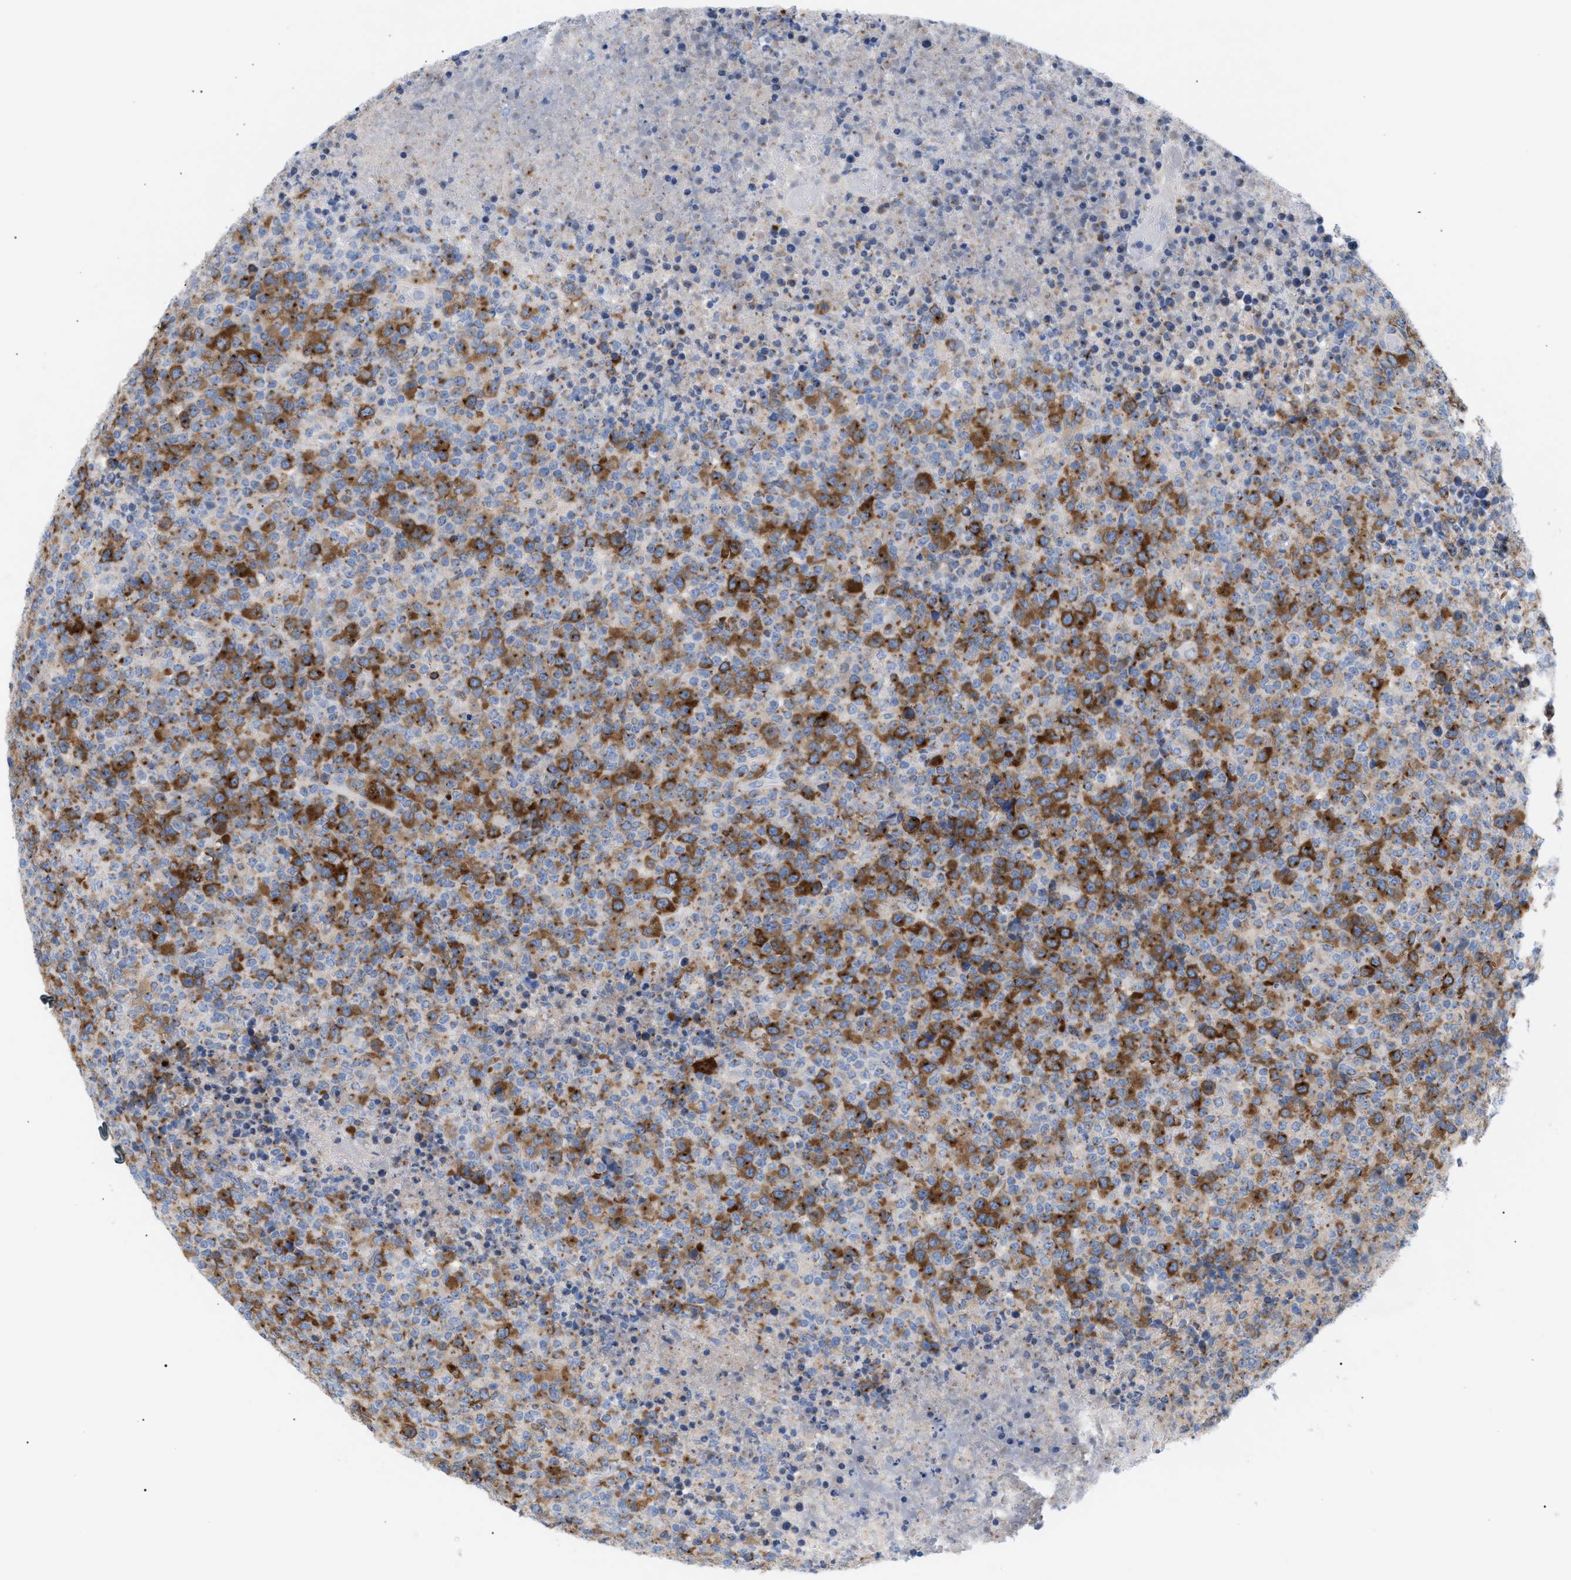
{"staining": {"intensity": "strong", "quantity": "25%-75%", "location": "cytoplasmic/membranous"}, "tissue": "lymphoma", "cell_type": "Tumor cells", "image_type": "cancer", "snomed": [{"axis": "morphology", "description": "Malignant lymphoma, non-Hodgkin's type, High grade"}, {"axis": "topography", "description": "Lymph node"}], "caption": "This image displays high-grade malignant lymphoma, non-Hodgkin's type stained with immunohistochemistry (IHC) to label a protein in brown. The cytoplasmic/membranous of tumor cells show strong positivity for the protein. Nuclei are counter-stained blue.", "gene": "TACC3", "patient": {"sex": "male", "age": 13}}